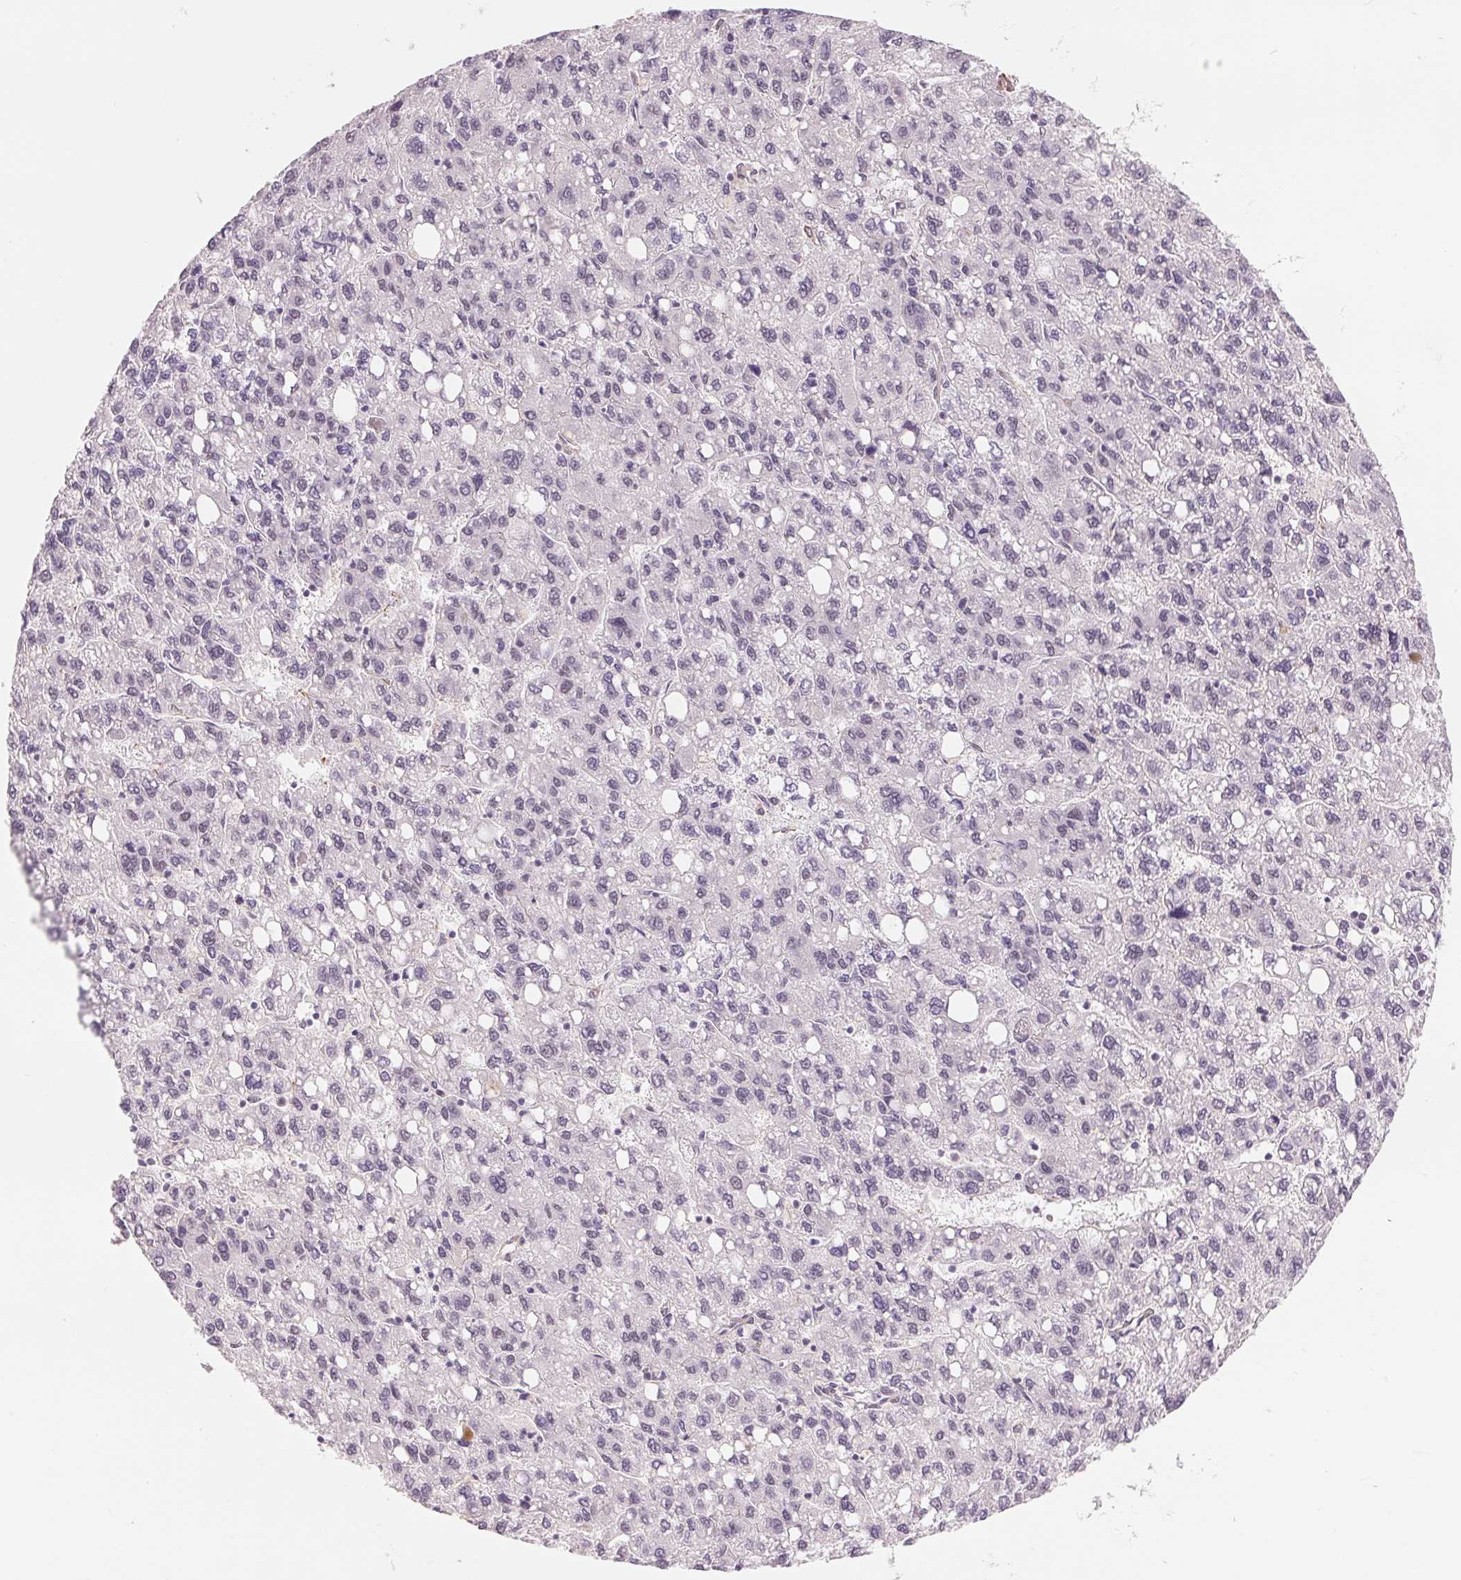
{"staining": {"intensity": "negative", "quantity": "none", "location": "none"}, "tissue": "liver cancer", "cell_type": "Tumor cells", "image_type": "cancer", "snomed": [{"axis": "morphology", "description": "Carcinoma, Hepatocellular, NOS"}, {"axis": "topography", "description": "Liver"}], "caption": "Immunohistochemistry histopathology image of human liver cancer (hepatocellular carcinoma) stained for a protein (brown), which demonstrates no expression in tumor cells.", "gene": "BCAT1", "patient": {"sex": "female", "age": 82}}